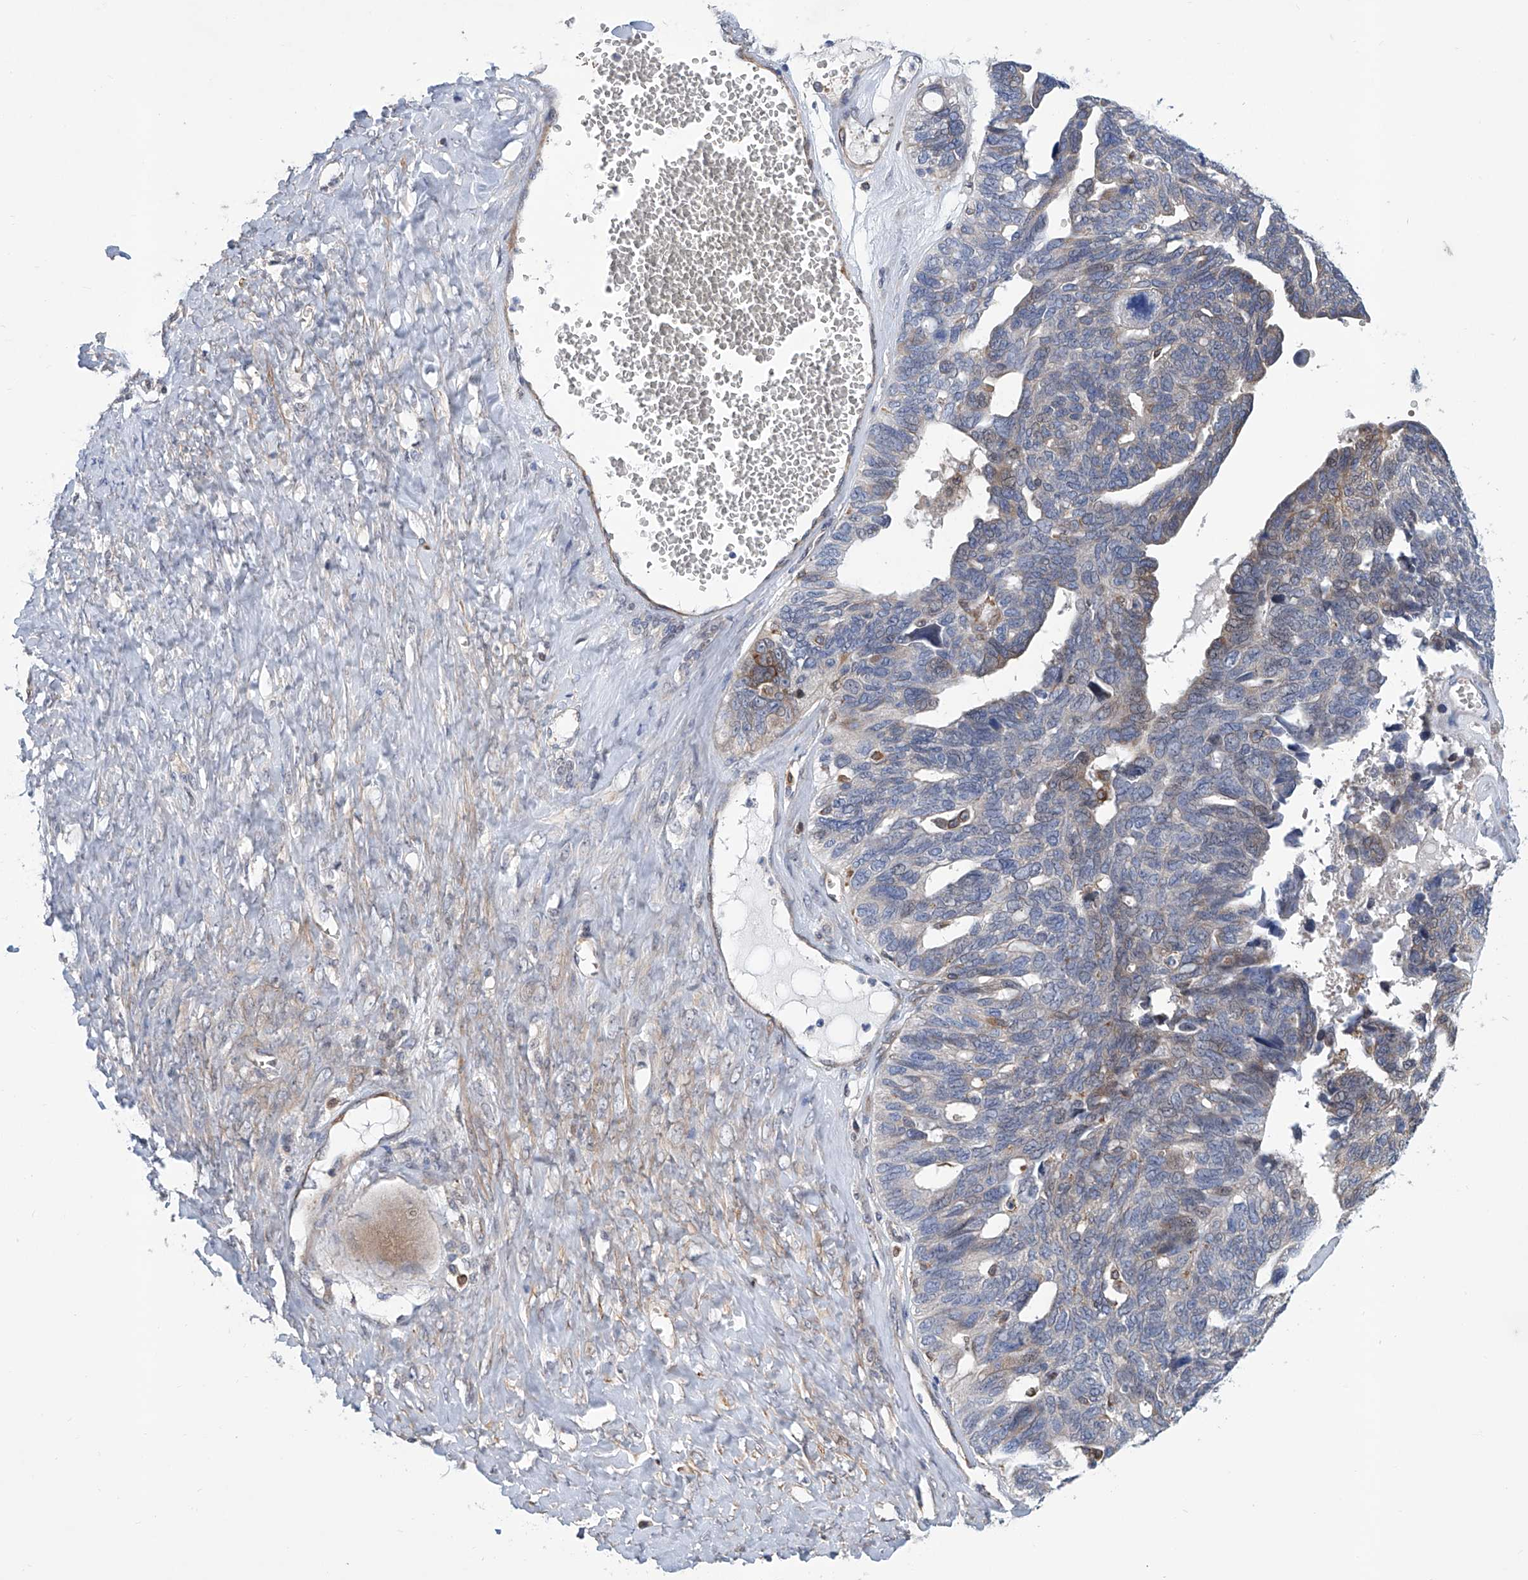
{"staining": {"intensity": "weak", "quantity": "<25%", "location": "cytoplasmic/membranous"}, "tissue": "ovarian cancer", "cell_type": "Tumor cells", "image_type": "cancer", "snomed": [{"axis": "morphology", "description": "Cystadenocarcinoma, serous, NOS"}, {"axis": "topography", "description": "Ovary"}], "caption": "DAB (3,3'-diaminobenzidine) immunohistochemical staining of serous cystadenocarcinoma (ovarian) reveals no significant expression in tumor cells.", "gene": "TNN", "patient": {"sex": "female", "age": 79}}